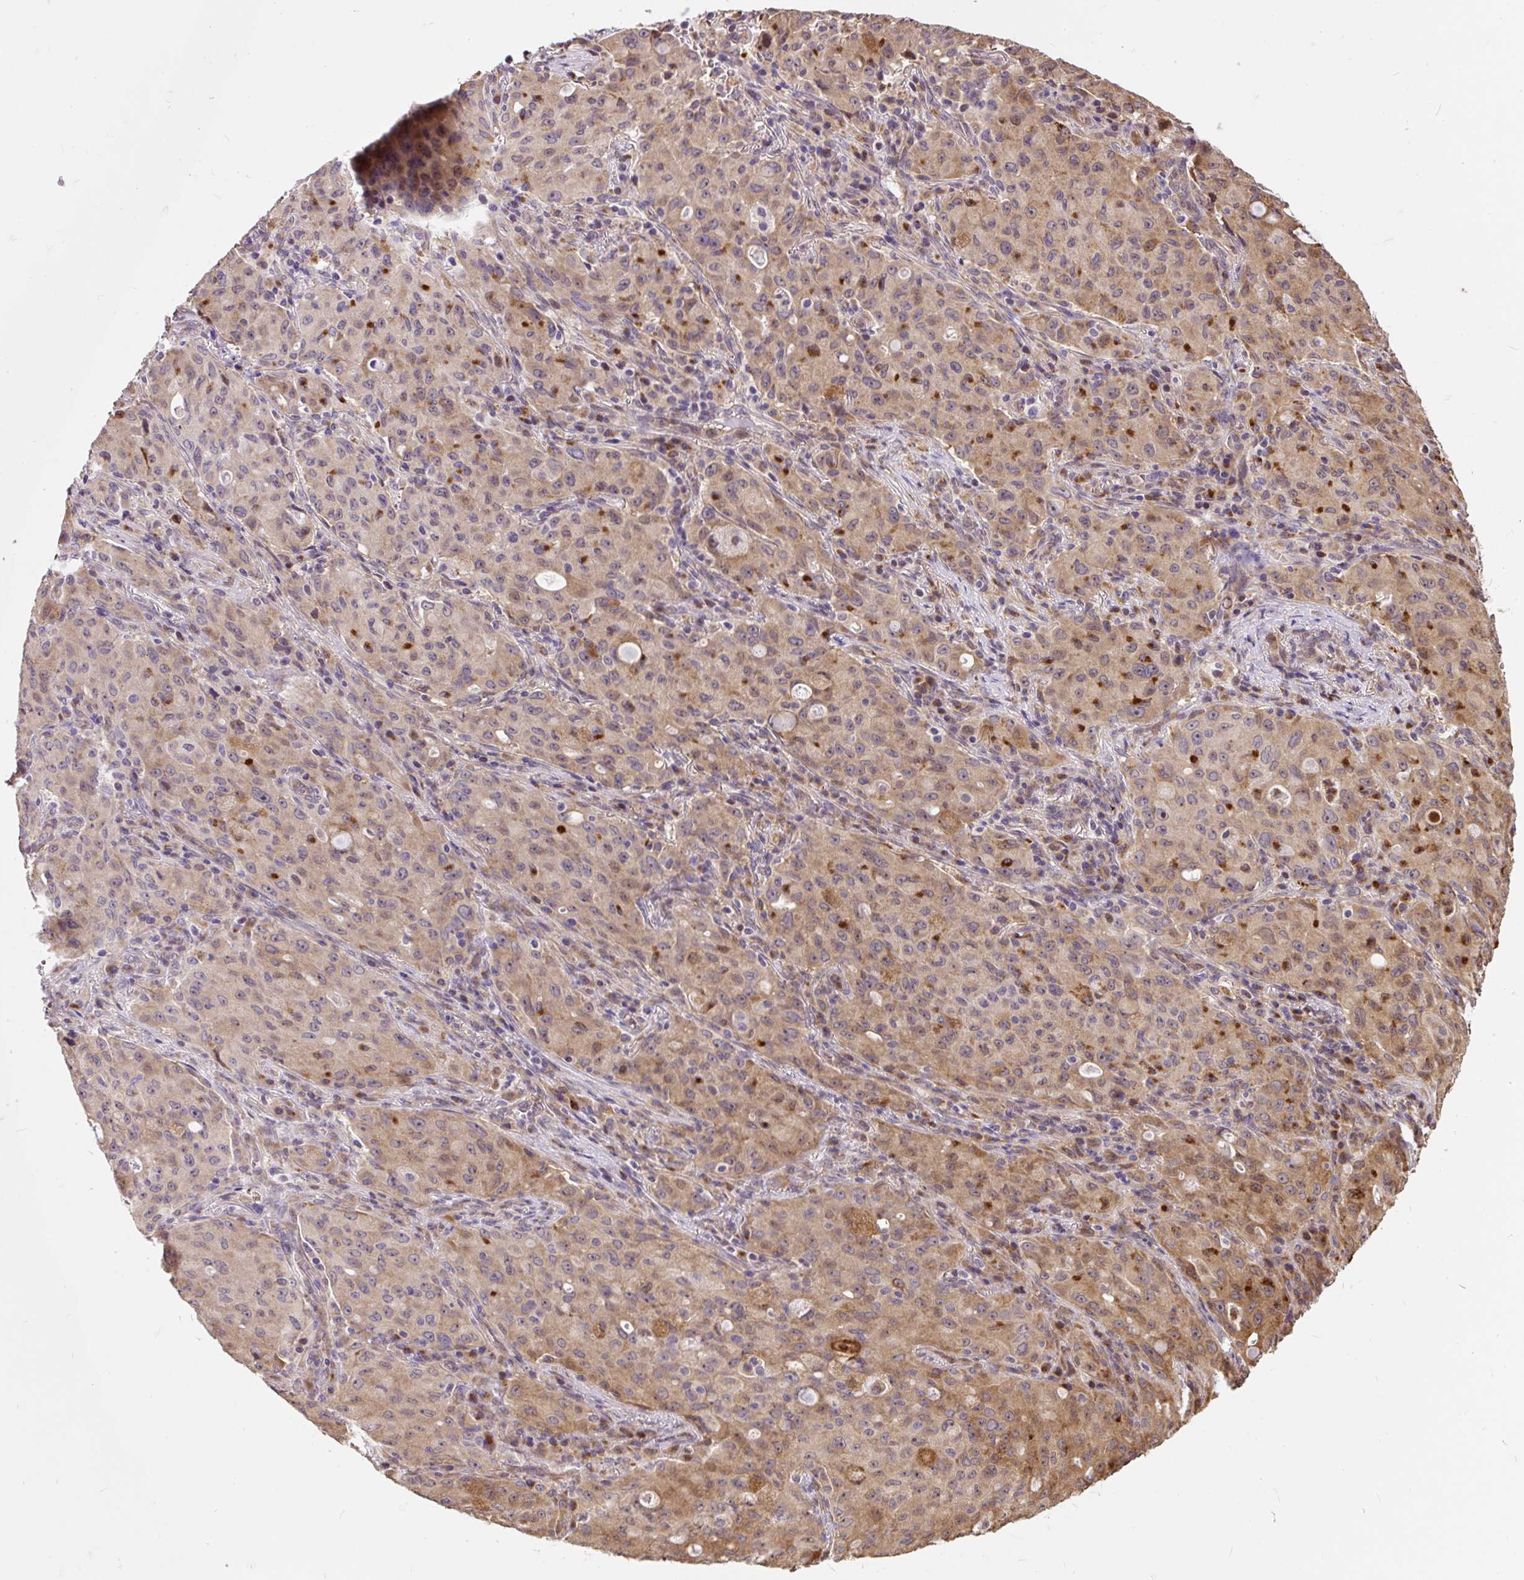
{"staining": {"intensity": "moderate", "quantity": "25%-75%", "location": "cytoplasmic/membranous"}, "tissue": "lung cancer", "cell_type": "Tumor cells", "image_type": "cancer", "snomed": [{"axis": "morphology", "description": "Adenocarcinoma, NOS"}, {"axis": "topography", "description": "Lung"}], "caption": "About 25%-75% of tumor cells in human adenocarcinoma (lung) exhibit moderate cytoplasmic/membranous protein expression as visualized by brown immunohistochemical staining.", "gene": "PUS7L", "patient": {"sex": "female", "age": 44}}